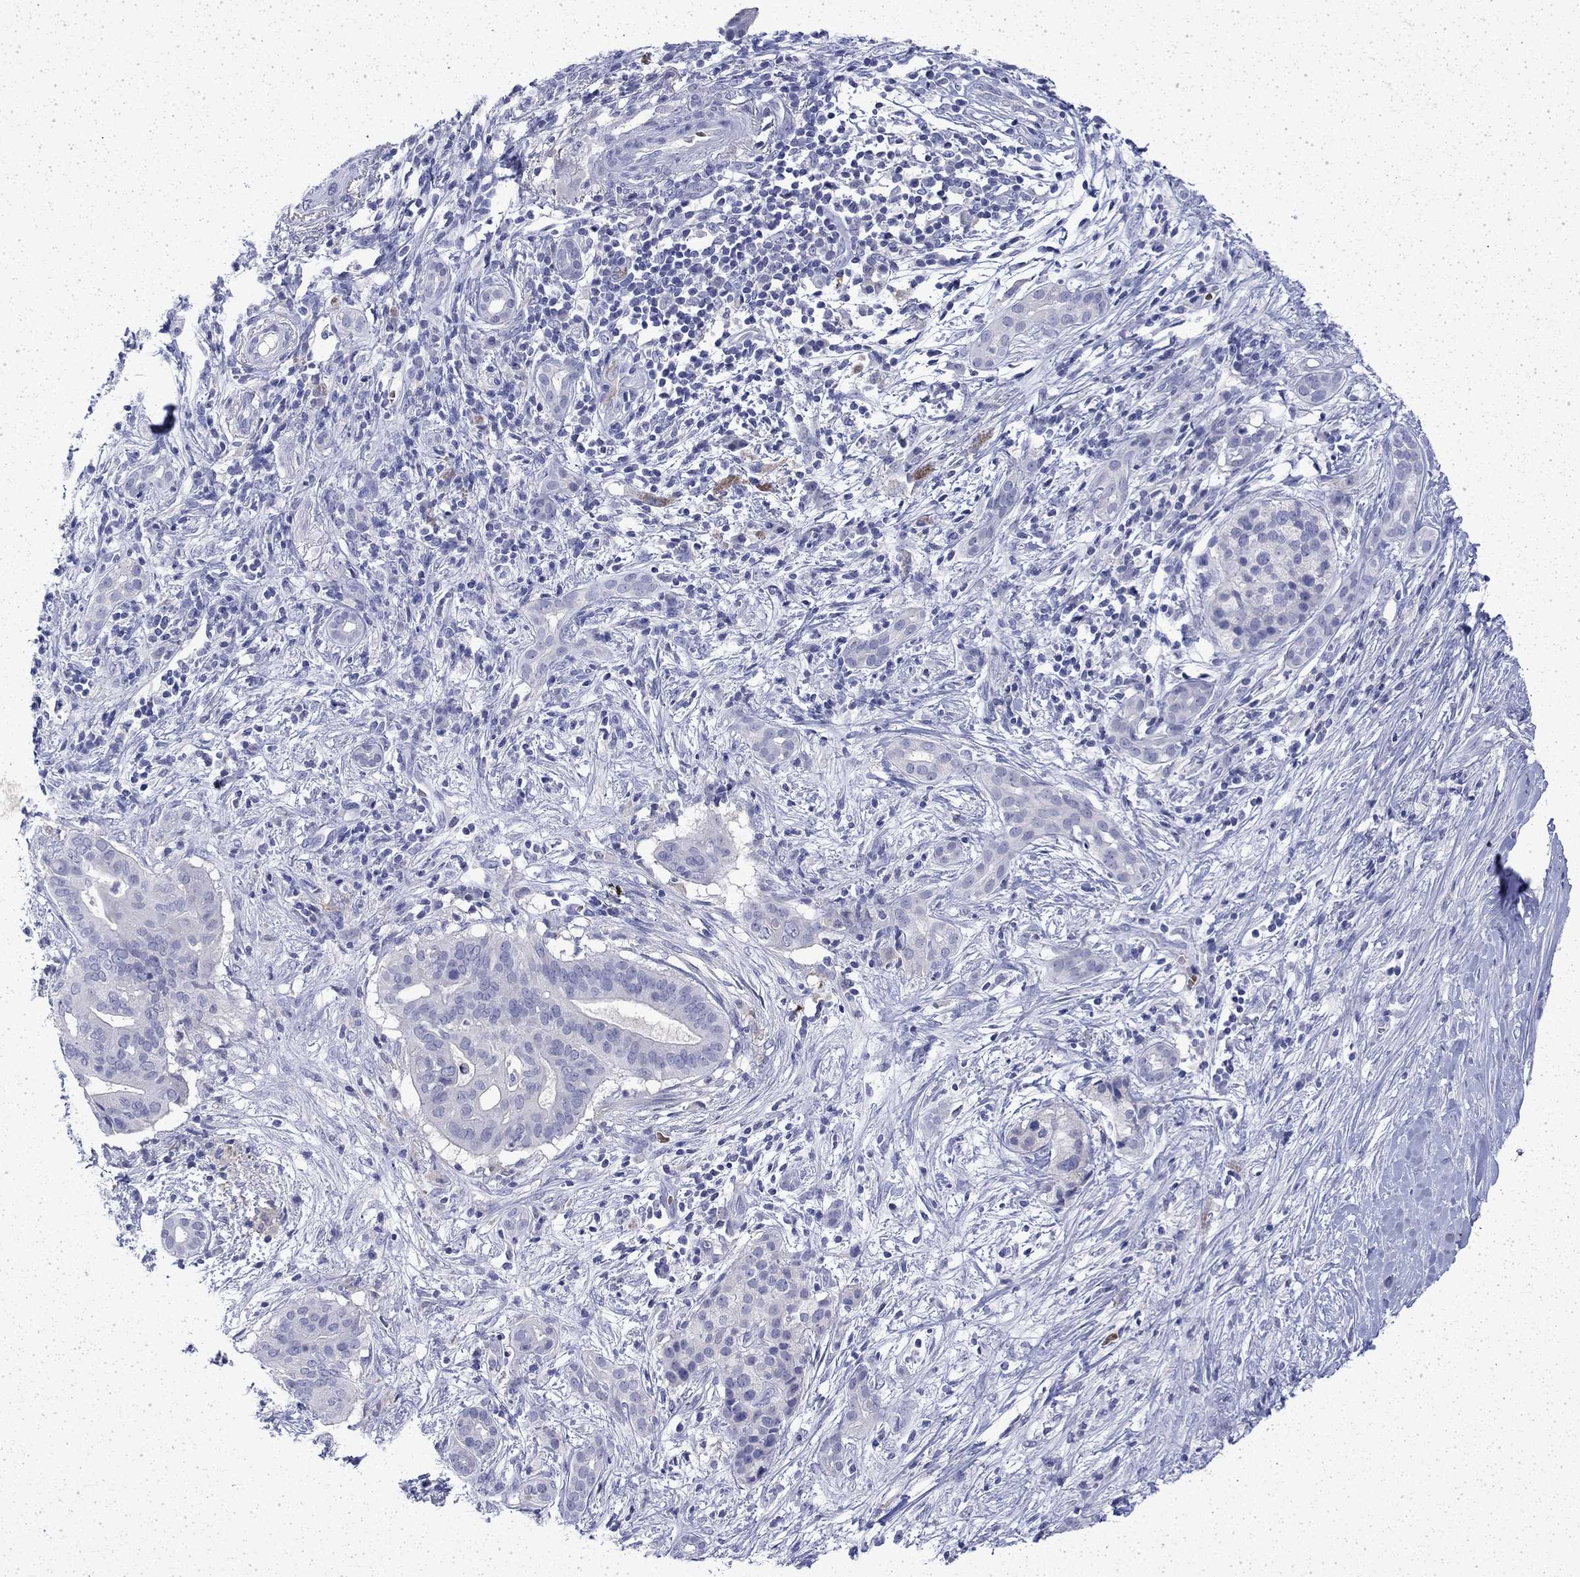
{"staining": {"intensity": "negative", "quantity": "none", "location": "none"}, "tissue": "pancreatic cancer", "cell_type": "Tumor cells", "image_type": "cancer", "snomed": [{"axis": "morphology", "description": "Adenocarcinoma, NOS"}, {"axis": "topography", "description": "Pancreas"}], "caption": "DAB immunohistochemical staining of adenocarcinoma (pancreatic) reveals no significant positivity in tumor cells.", "gene": "ENPP6", "patient": {"sex": "male", "age": 61}}